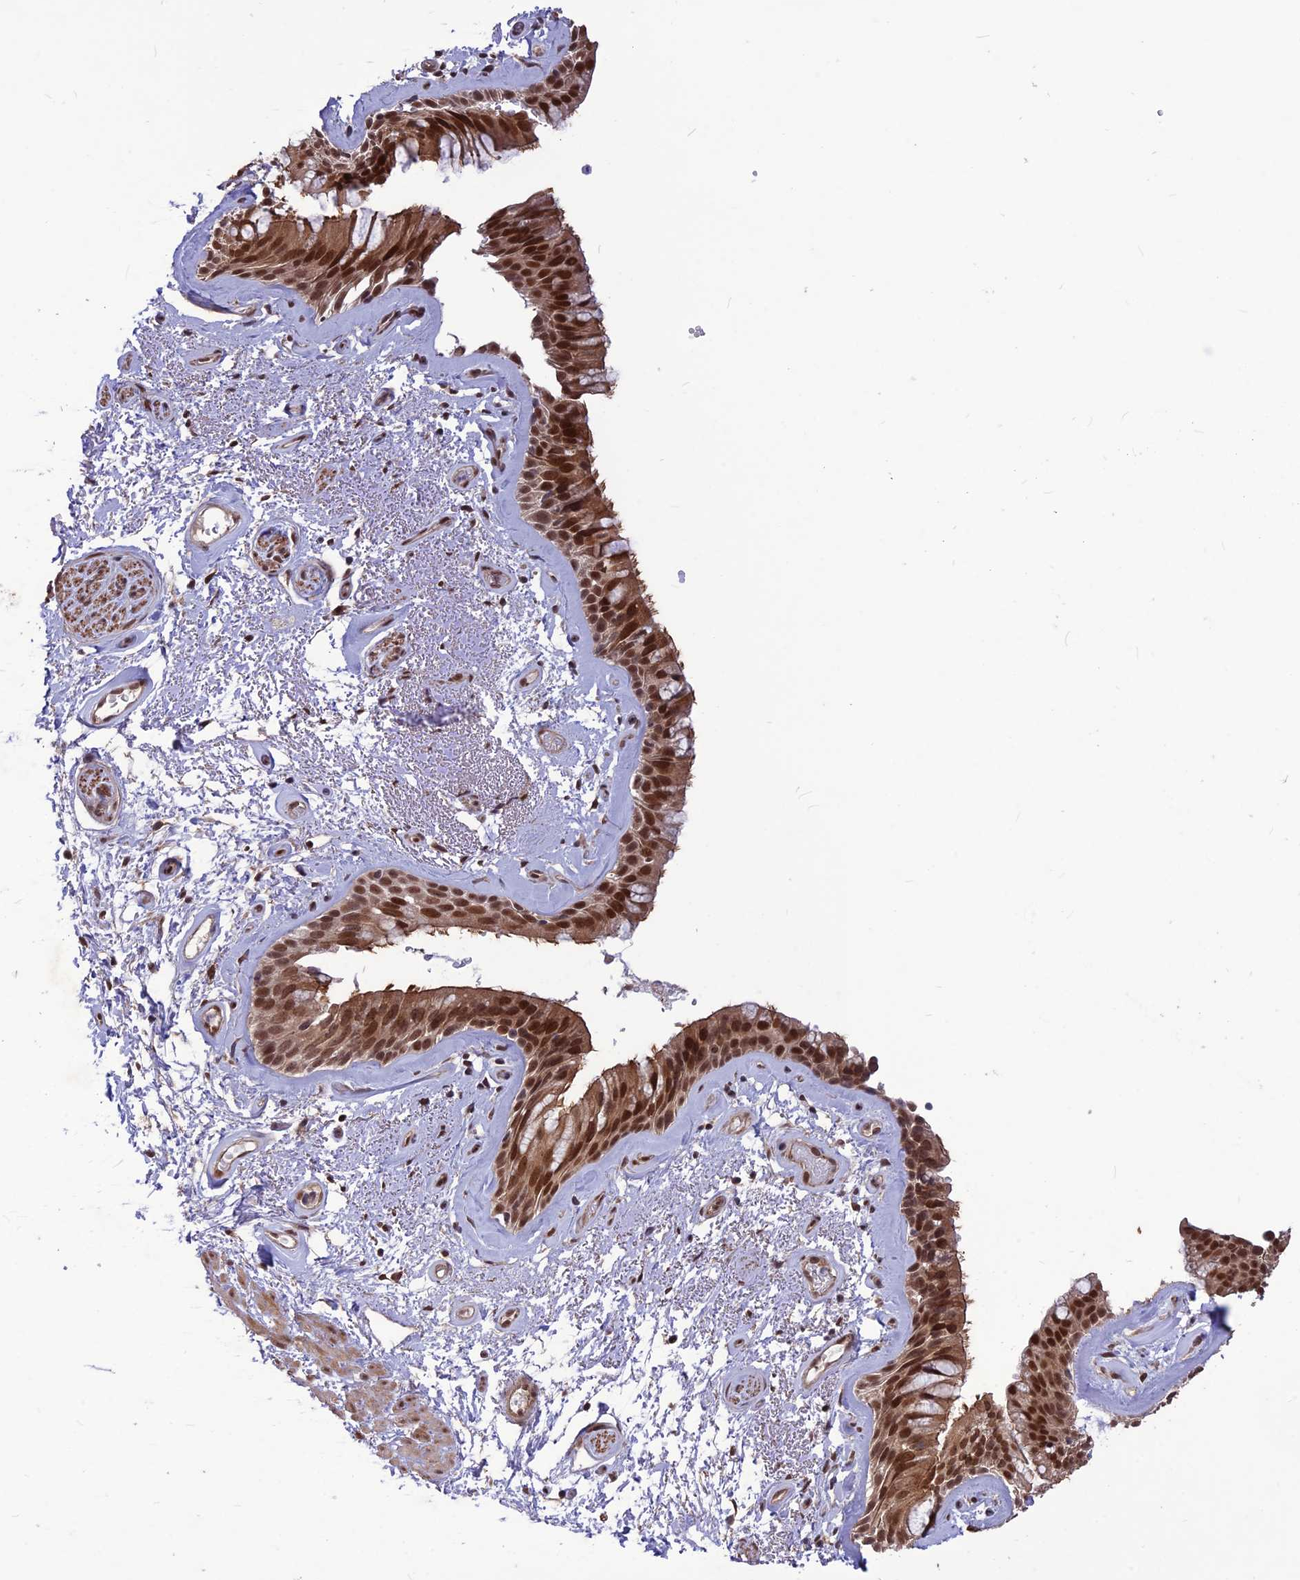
{"staining": {"intensity": "strong", "quantity": ">75%", "location": "cytoplasmic/membranous,nuclear"}, "tissue": "bronchus", "cell_type": "Respiratory epithelial cells", "image_type": "normal", "snomed": [{"axis": "morphology", "description": "Normal tissue, NOS"}, {"axis": "topography", "description": "Cartilage tissue"}, {"axis": "topography", "description": "Bronchus"}], "caption": "A brown stain shows strong cytoplasmic/membranous,nuclear positivity of a protein in respiratory epithelial cells of unremarkable human bronchus. (IHC, brightfield microscopy, high magnification).", "gene": "DIS3", "patient": {"sex": "female", "age": 66}}